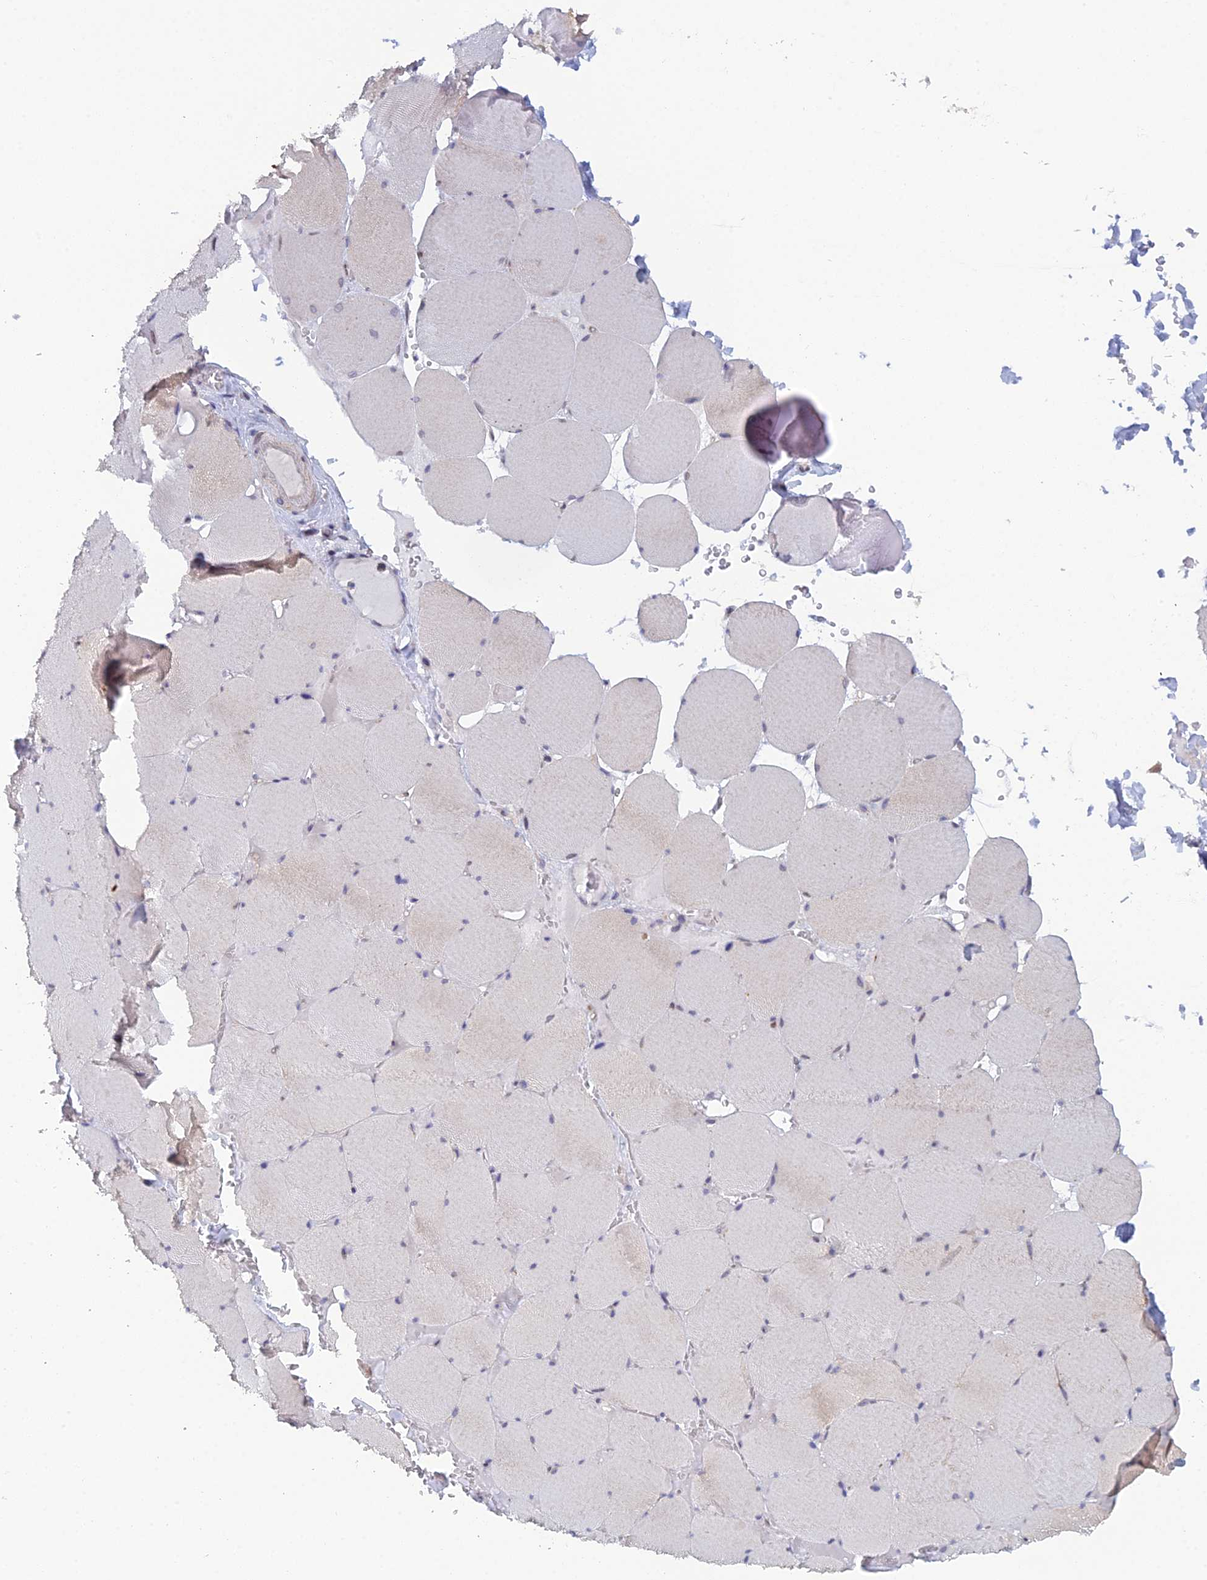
{"staining": {"intensity": "negative", "quantity": "none", "location": "none"}, "tissue": "skeletal muscle", "cell_type": "Myocytes", "image_type": "normal", "snomed": [{"axis": "morphology", "description": "Normal tissue, NOS"}, {"axis": "topography", "description": "Skeletal muscle"}, {"axis": "topography", "description": "Head-Neck"}], "caption": "Immunohistochemical staining of normal skeletal muscle exhibits no significant positivity in myocytes. (Stains: DAB immunohistochemistry (IHC) with hematoxylin counter stain, Microscopy: brightfield microscopy at high magnification).", "gene": "SRA1", "patient": {"sex": "male", "age": 66}}